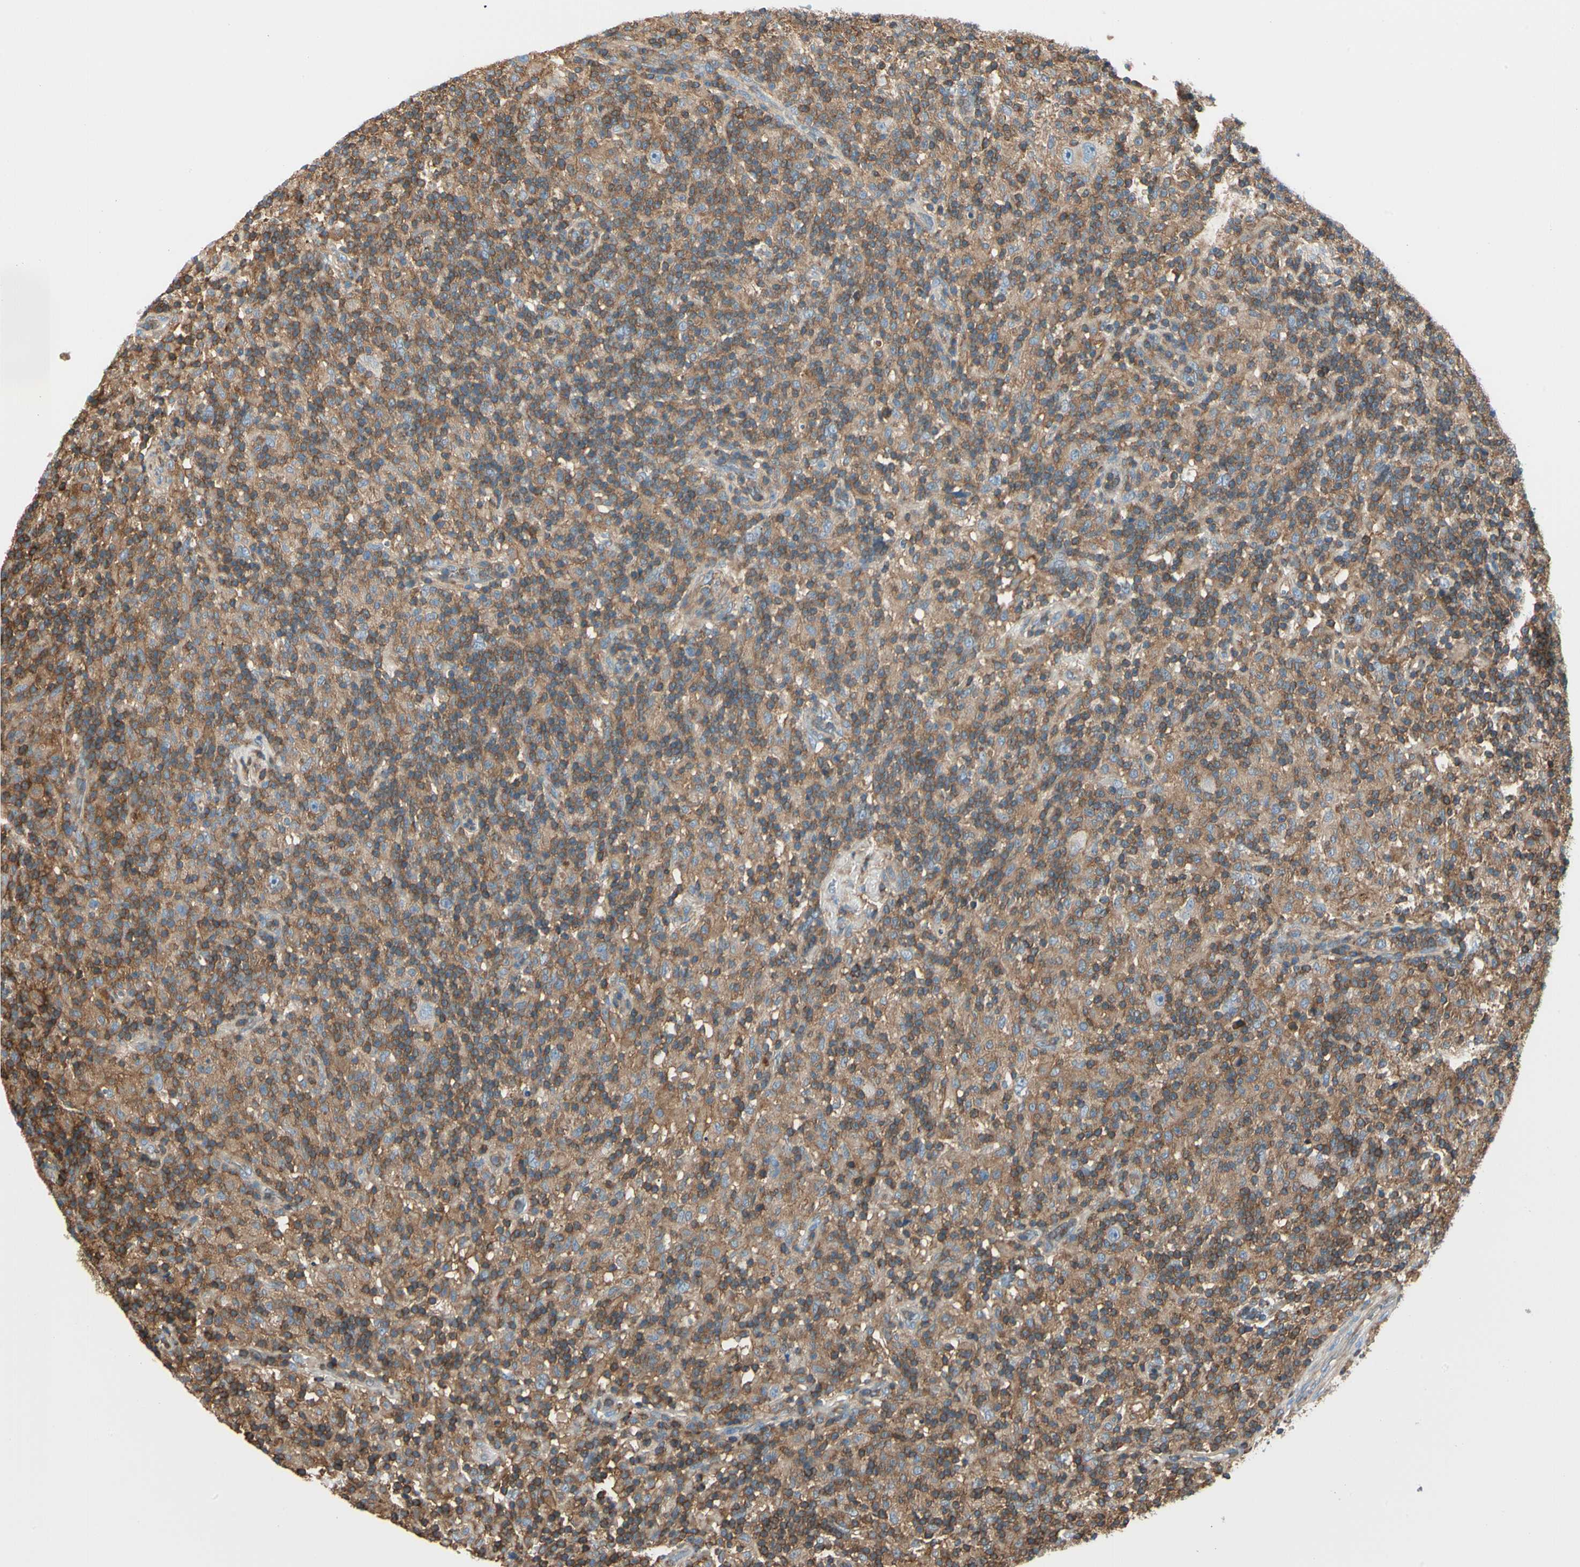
{"staining": {"intensity": "negative", "quantity": "none", "location": "none"}, "tissue": "lymphoma", "cell_type": "Tumor cells", "image_type": "cancer", "snomed": [{"axis": "morphology", "description": "Hodgkin's disease, NOS"}, {"axis": "topography", "description": "Lymph node"}], "caption": "This is a photomicrograph of immunohistochemistry (IHC) staining of Hodgkin's disease, which shows no staining in tumor cells.", "gene": "CAPZA2", "patient": {"sex": "male", "age": 70}}